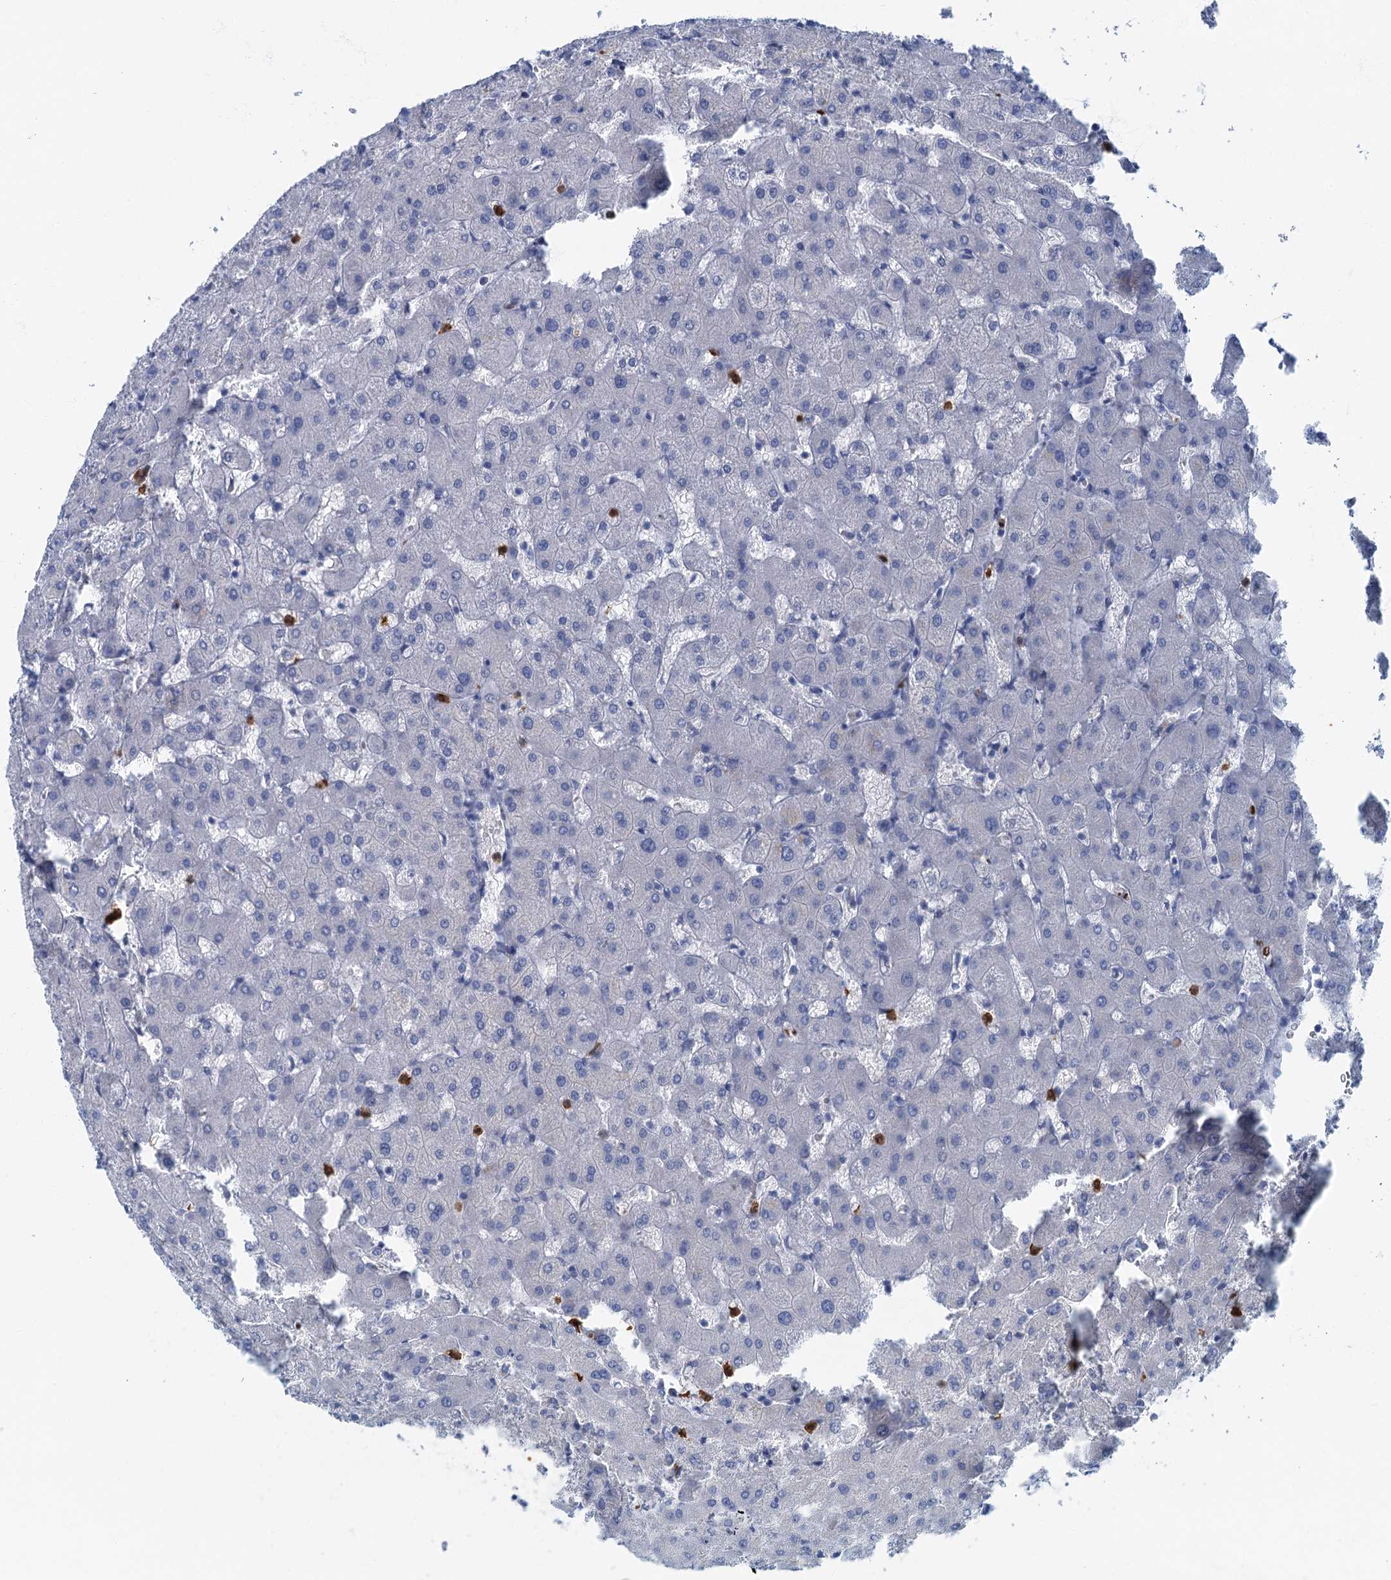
{"staining": {"intensity": "negative", "quantity": "none", "location": "none"}, "tissue": "liver", "cell_type": "Cholangiocytes", "image_type": "normal", "snomed": [{"axis": "morphology", "description": "Normal tissue, NOS"}, {"axis": "topography", "description": "Liver"}], "caption": "Photomicrograph shows no protein positivity in cholangiocytes of unremarkable liver.", "gene": "ANKDD1A", "patient": {"sex": "female", "age": 63}}